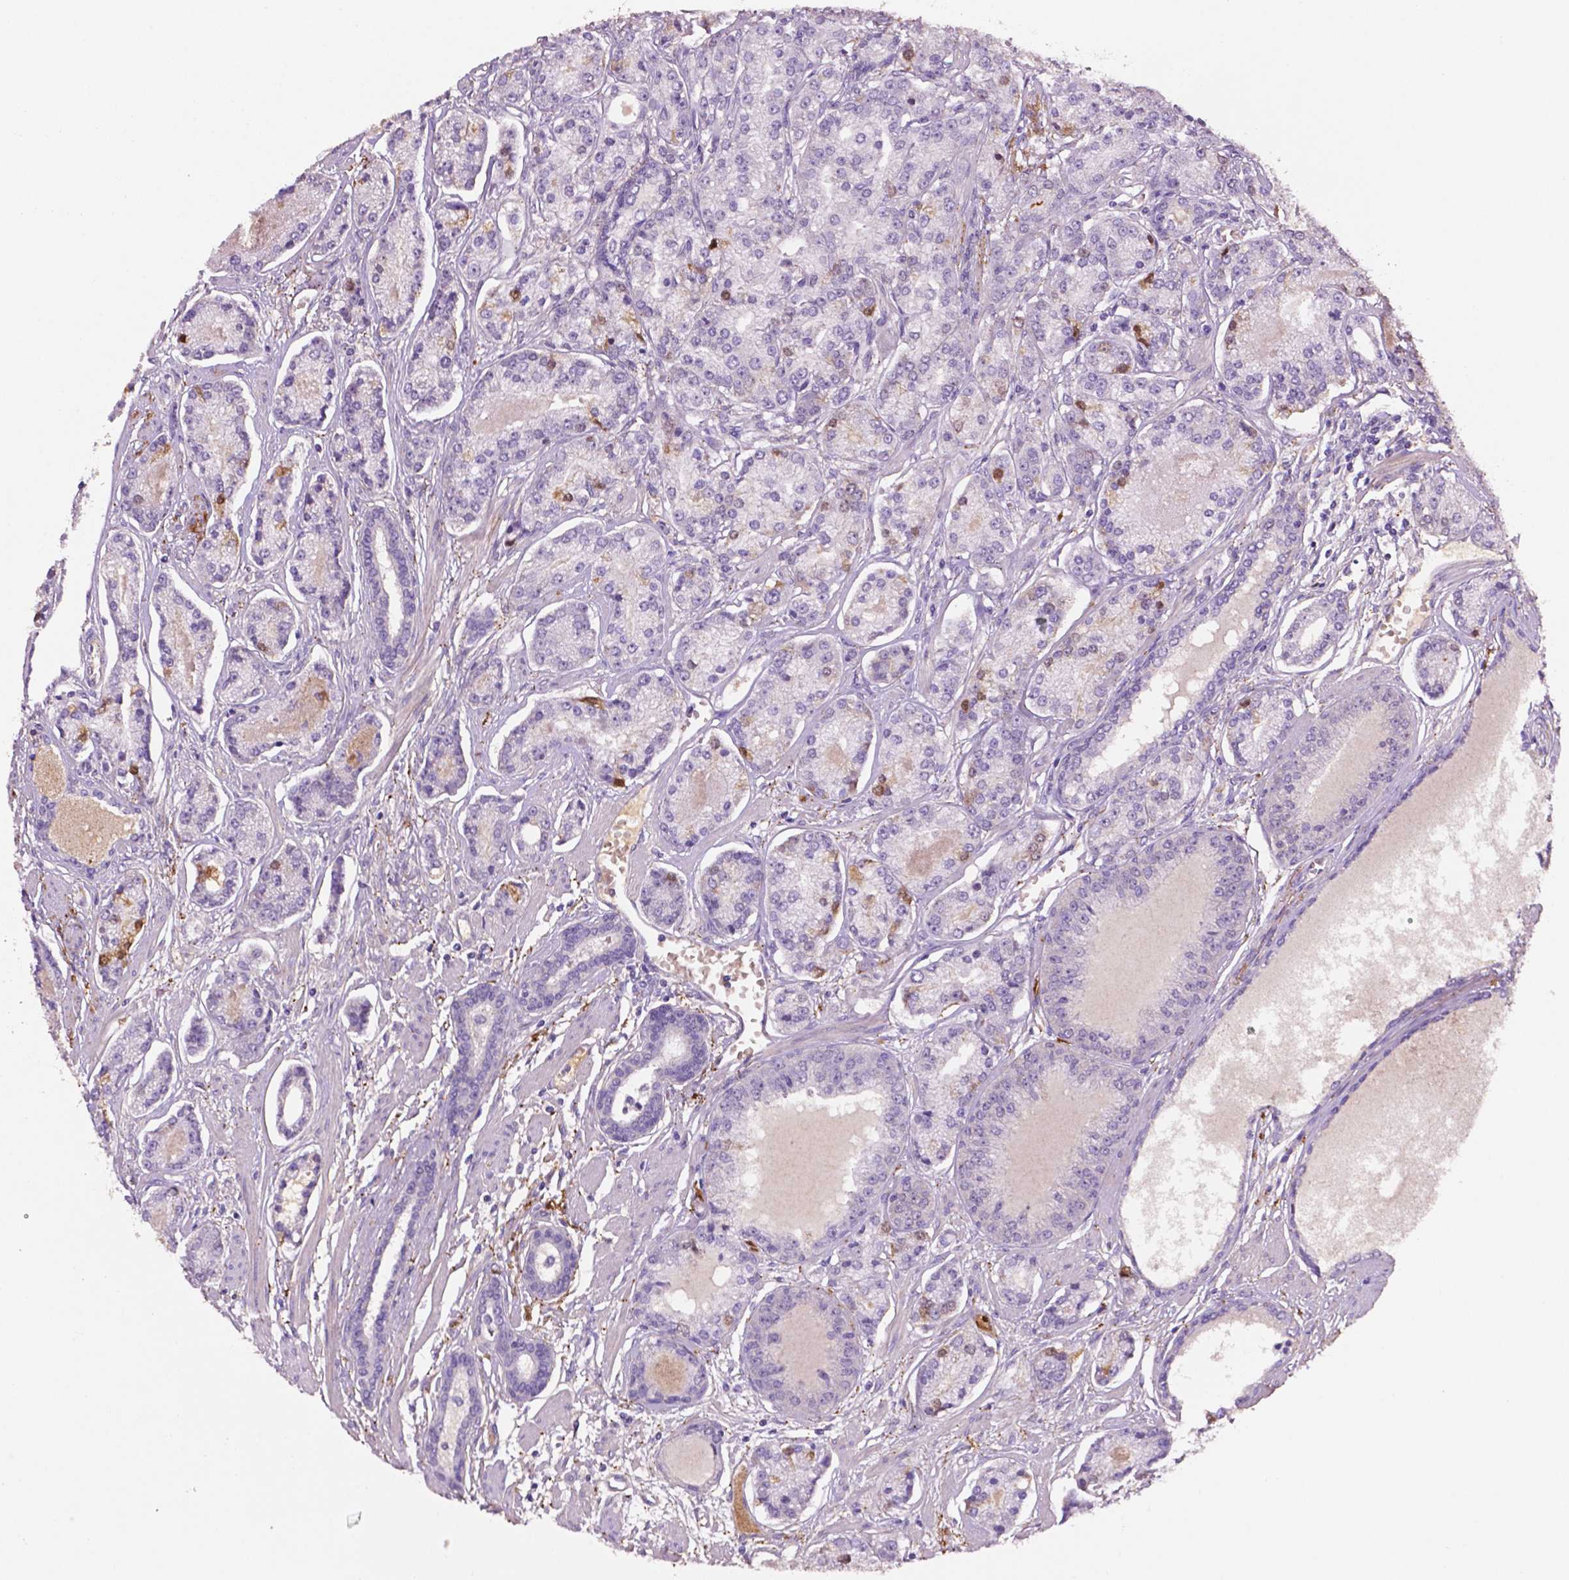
{"staining": {"intensity": "moderate", "quantity": "<25%", "location": "cytoplasmic/membranous,nuclear"}, "tissue": "prostate cancer", "cell_type": "Tumor cells", "image_type": "cancer", "snomed": [{"axis": "morphology", "description": "Adenocarcinoma, NOS"}, {"axis": "topography", "description": "Prostate"}], "caption": "Tumor cells display low levels of moderate cytoplasmic/membranous and nuclear positivity in approximately <25% of cells in human prostate cancer. The protein of interest is stained brown, and the nuclei are stained in blue (DAB (3,3'-diaminobenzidine) IHC with brightfield microscopy, high magnification).", "gene": "FBLN1", "patient": {"sex": "male", "age": 64}}